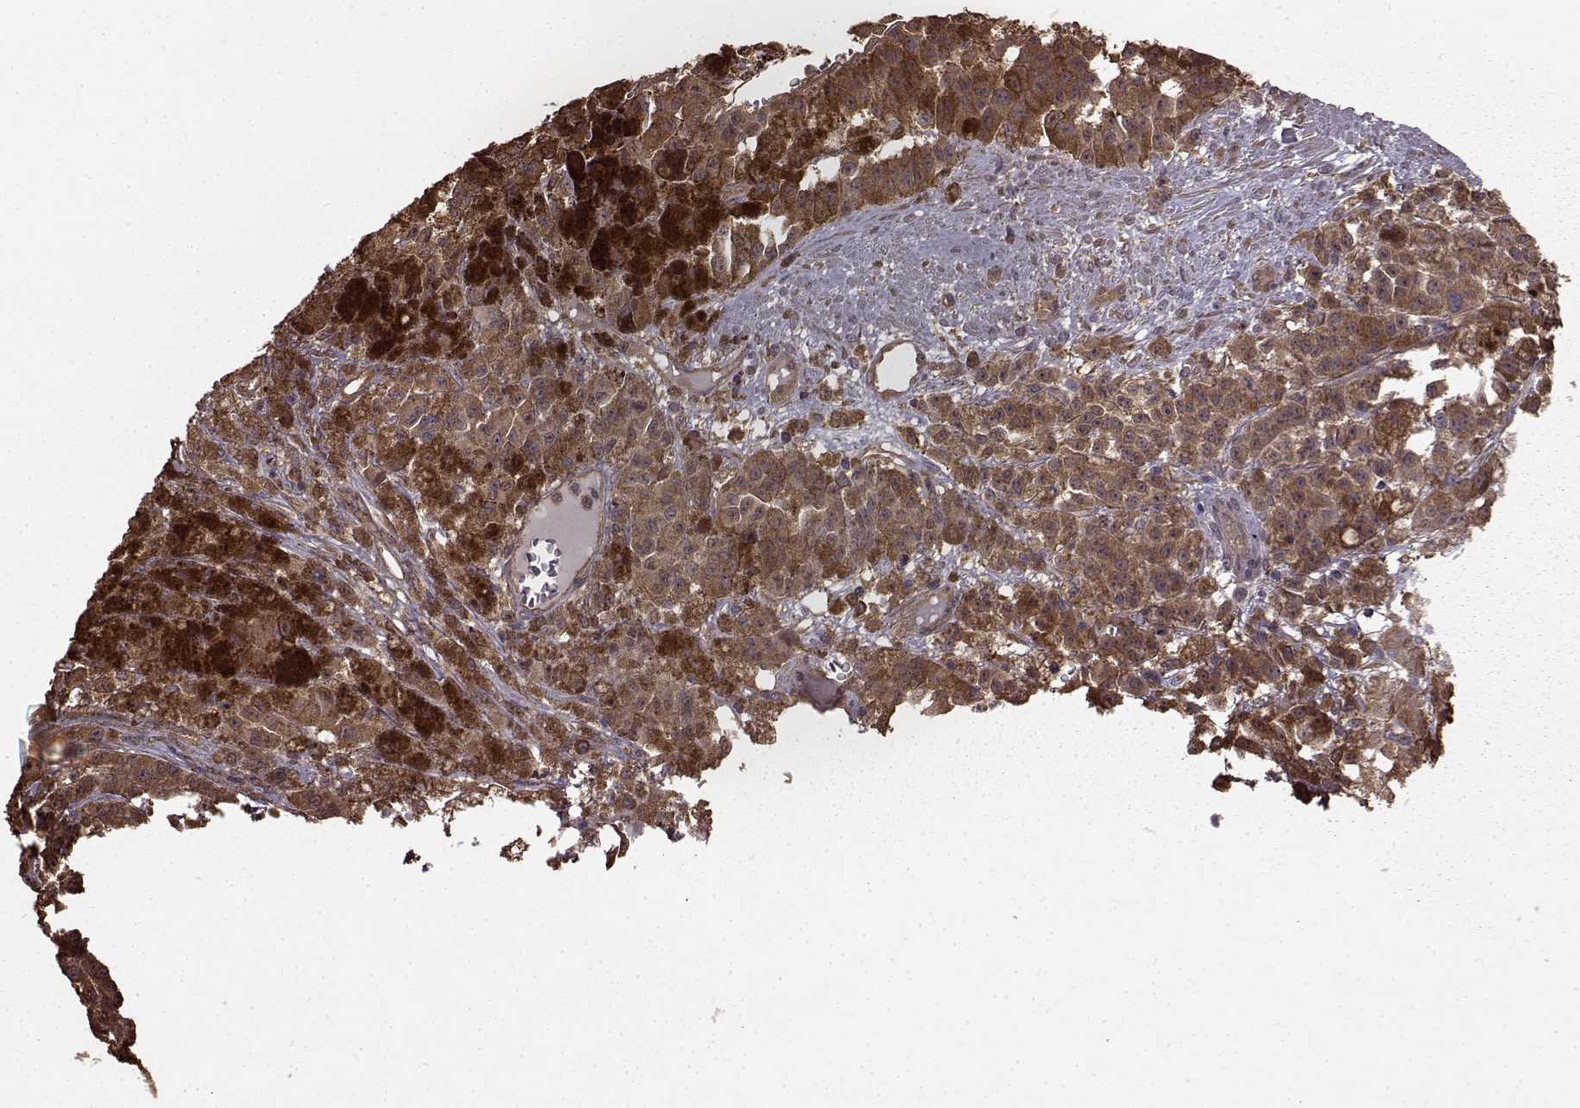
{"staining": {"intensity": "moderate", "quantity": ">75%", "location": "cytoplasmic/membranous"}, "tissue": "melanoma", "cell_type": "Tumor cells", "image_type": "cancer", "snomed": [{"axis": "morphology", "description": "Malignant melanoma, NOS"}, {"axis": "topography", "description": "Skin"}], "caption": "IHC of human melanoma demonstrates medium levels of moderate cytoplasmic/membranous expression in approximately >75% of tumor cells.", "gene": "NME1-NME2", "patient": {"sex": "female", "age": 58}}